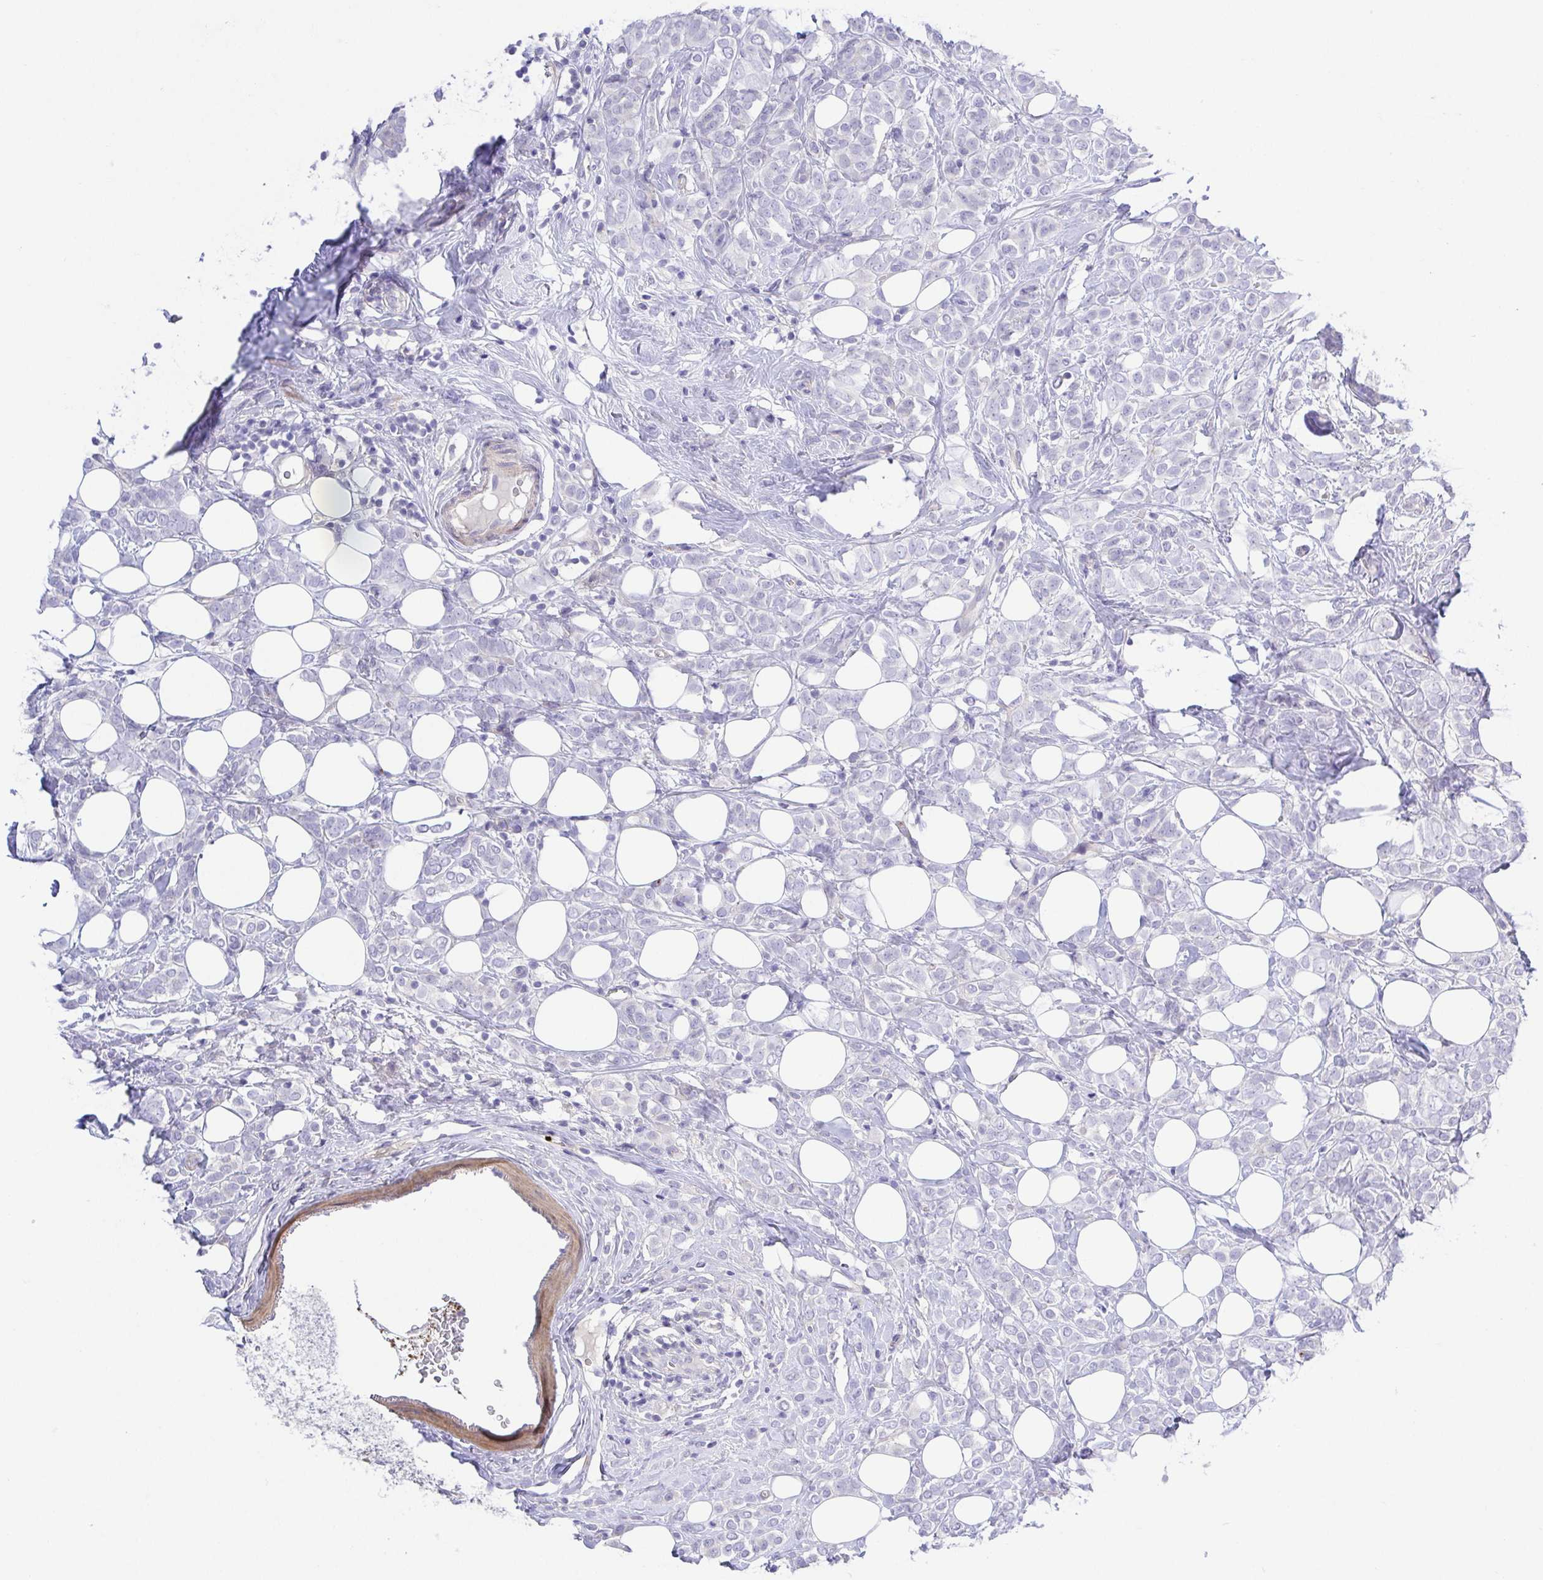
{"staining": {"intensity": "negative", "quantity": "none", "location": "none"}, "tissue": "breast cancer", "cell_type": "Tumor cells", "image_type": "cancer", "snomed": [{"axis": "morphology", "description": "Lobular carcinoma"}, {"axis": "topography", "description": "Breast"}], "caption": "The IHC histopathology image has no significant positivity in tumor cells of breast cancer (lobular carcinoma) tissue. (DAB (3,3'-diaminobenzidine) immunohistochemistry (IHC) with hematoxylin counter stain).", "gene": "PRR14L", "patient": {"sex": "female", "age": 49}}